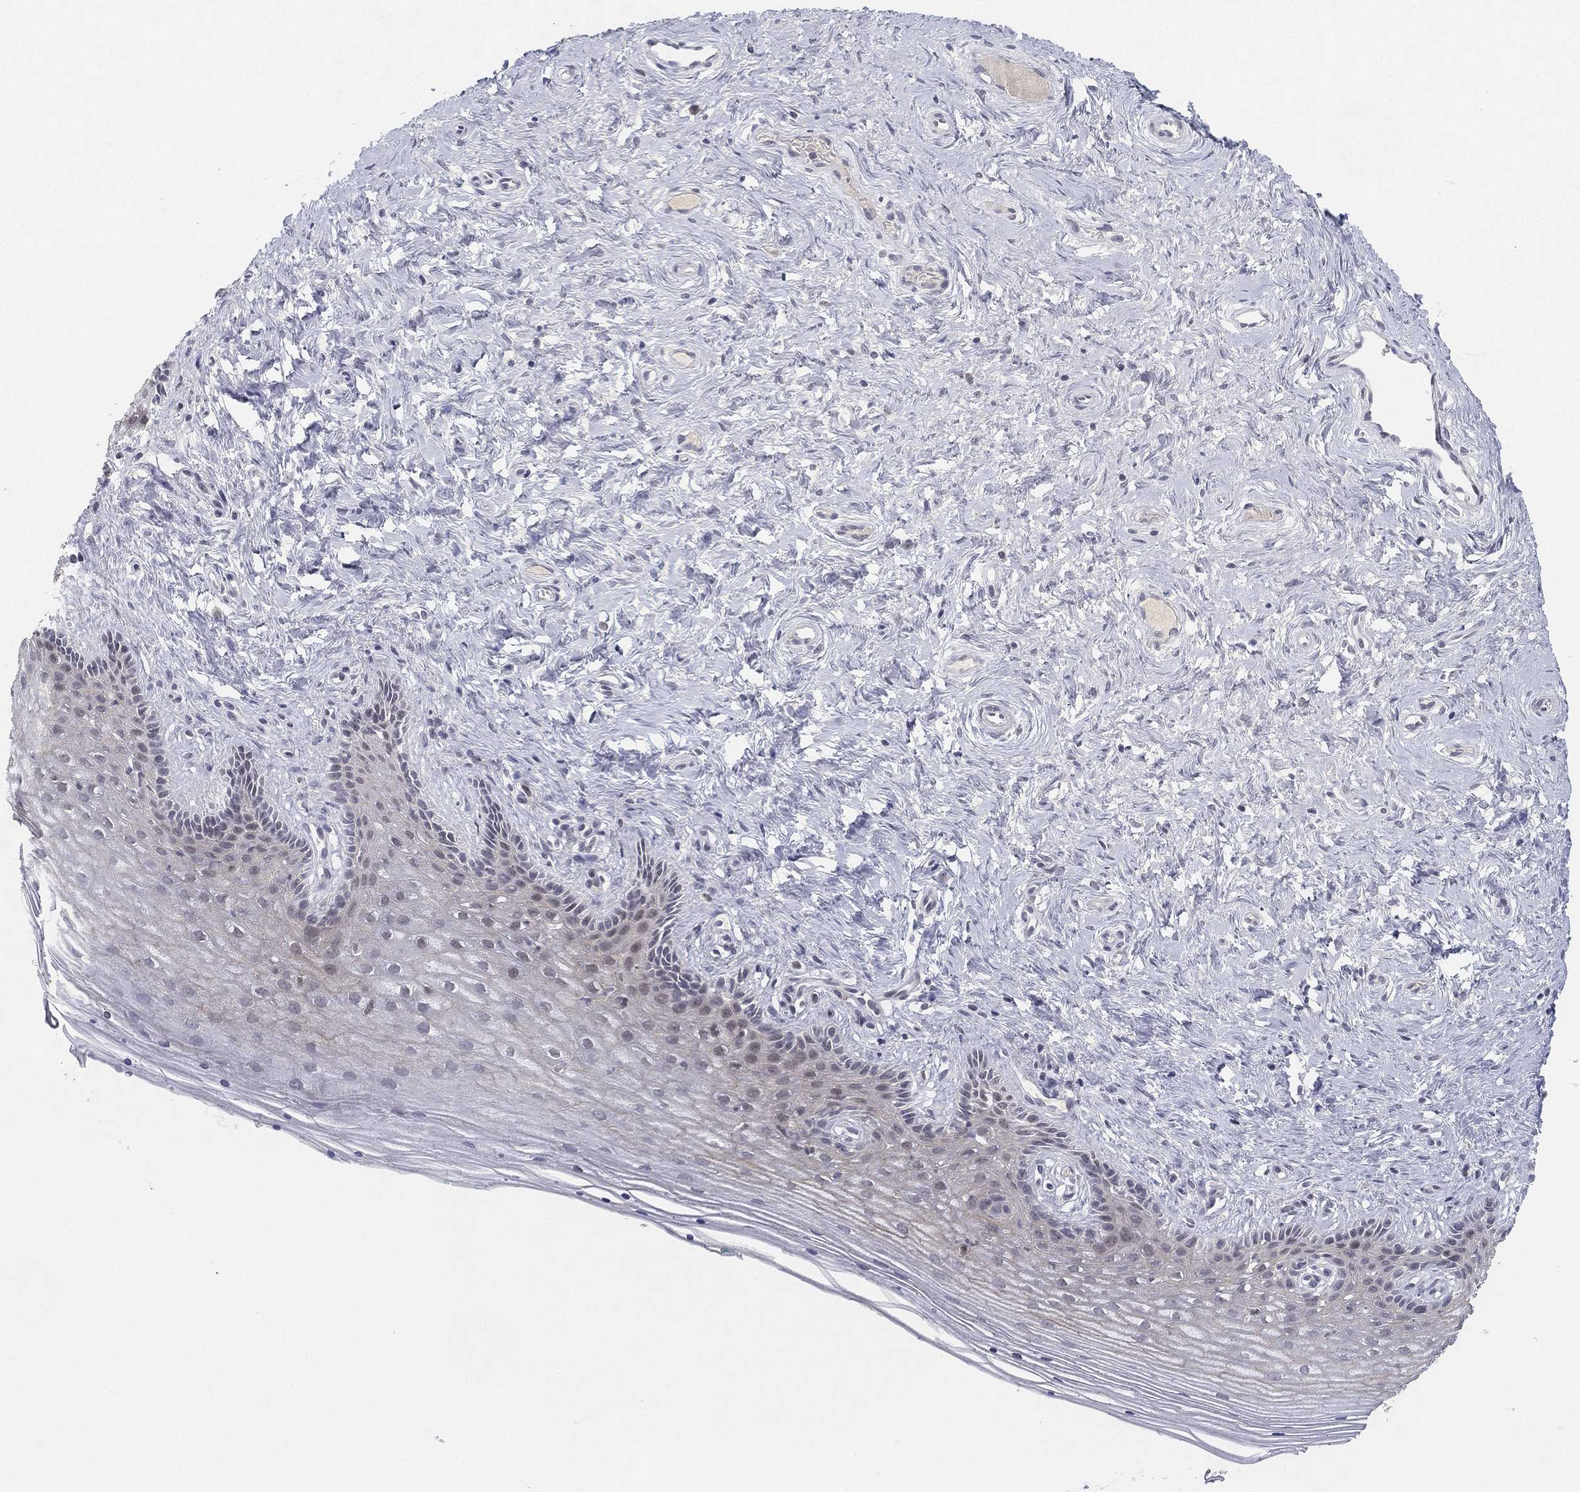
{"staining": {"intensity": "negative", "quantity": "none", "location": "none"}, "tissue": "vagina", "cell_type": "Squamous epithelial cells", "image_type": "normal", "snomed": [{"axis": "morphology", "description": "Normal tissue, NOS"}, {"axis": "topography", "description": "Vagina"}], "caption": "A high-resolution photomicrograph shows immunohistochemistry (IHC) staining of unremarkable vagina, which reveals no significant positivity in squamous epithelial cells. (DAB (3,3'-diaminobenzidine) immunohistochemistry (IHC) visualized using brightfield microscopy, high magnification).", "gene": "MS4A8", "patient": {"sex": "female", "age": 45}}